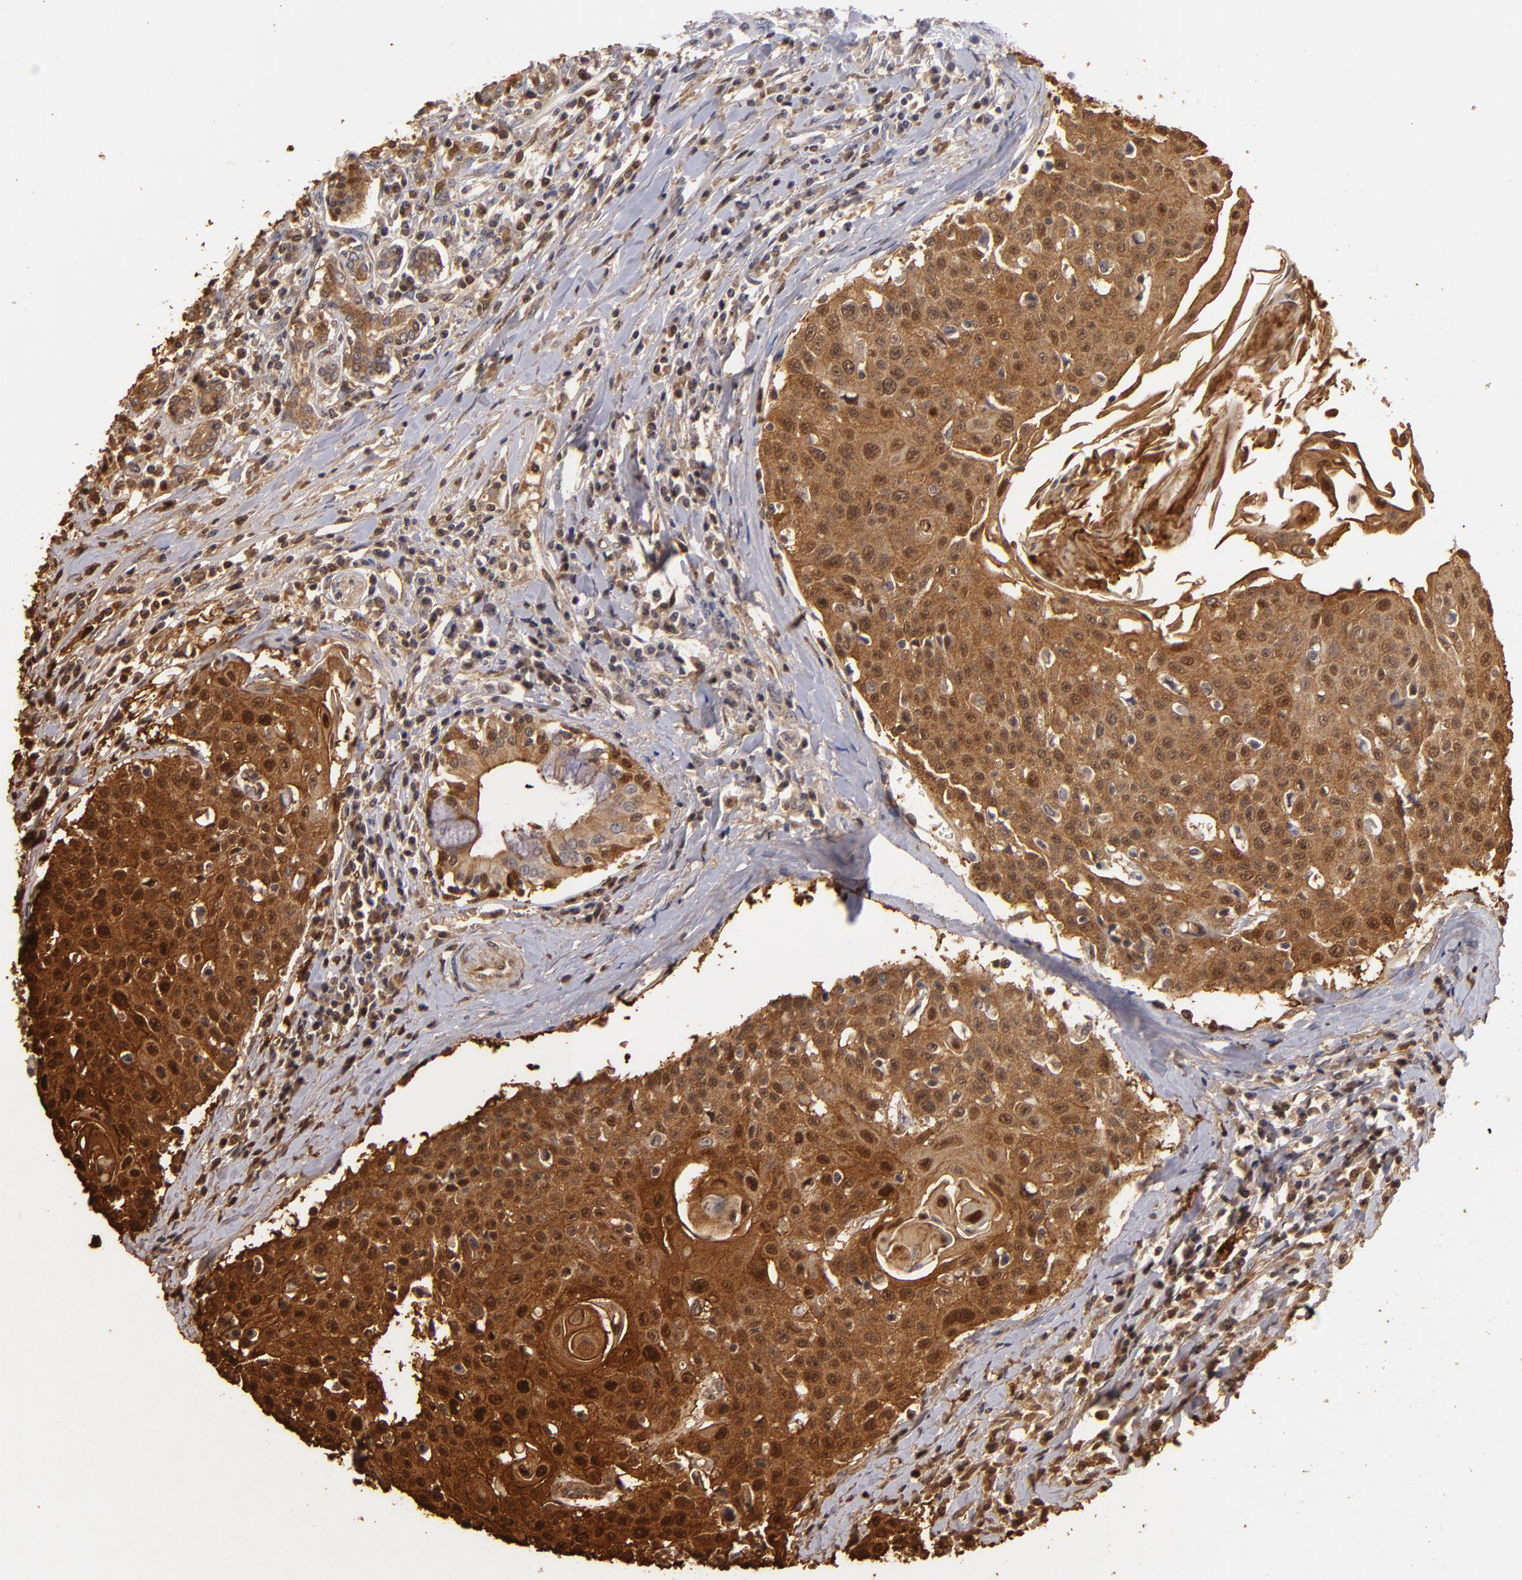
{"staining": {"intensity": "strong", "quantity": ">75%", "location": "cytoplasmic/membranous,nuclear"}, "tissue": "head and neck cancer", "cell_type": "Tumor cells", "image_type": "cancer", "snomed": [{"axis": "morphology", "description": "Squamous cell carcinoma, NOS"}, {"axis": "morphology", "description": "Squamous cell carcinoma, metastatic, NOS"}, {"axis": "topography", "description": "Lymph node"}, {"axis": "topography", "description": "Salivary gland"}, {"axis": "topography", "description": "Head-Neck"}], "caption": "Immunohistochemical staining of metastatic squamous cell carcinoma (head and neck) displays high levels of strong cytoplasmic/membranous and nuclear staining in approximately >75% of tumor cells. The staining was performed using DAB (3,3'-diaminobenzidine), with brown indicating positive protein expression. Nuclei are stained blue with hematoxylin.", "gene": "S100A2", "patient": {"sex": "female", "age": 74}}